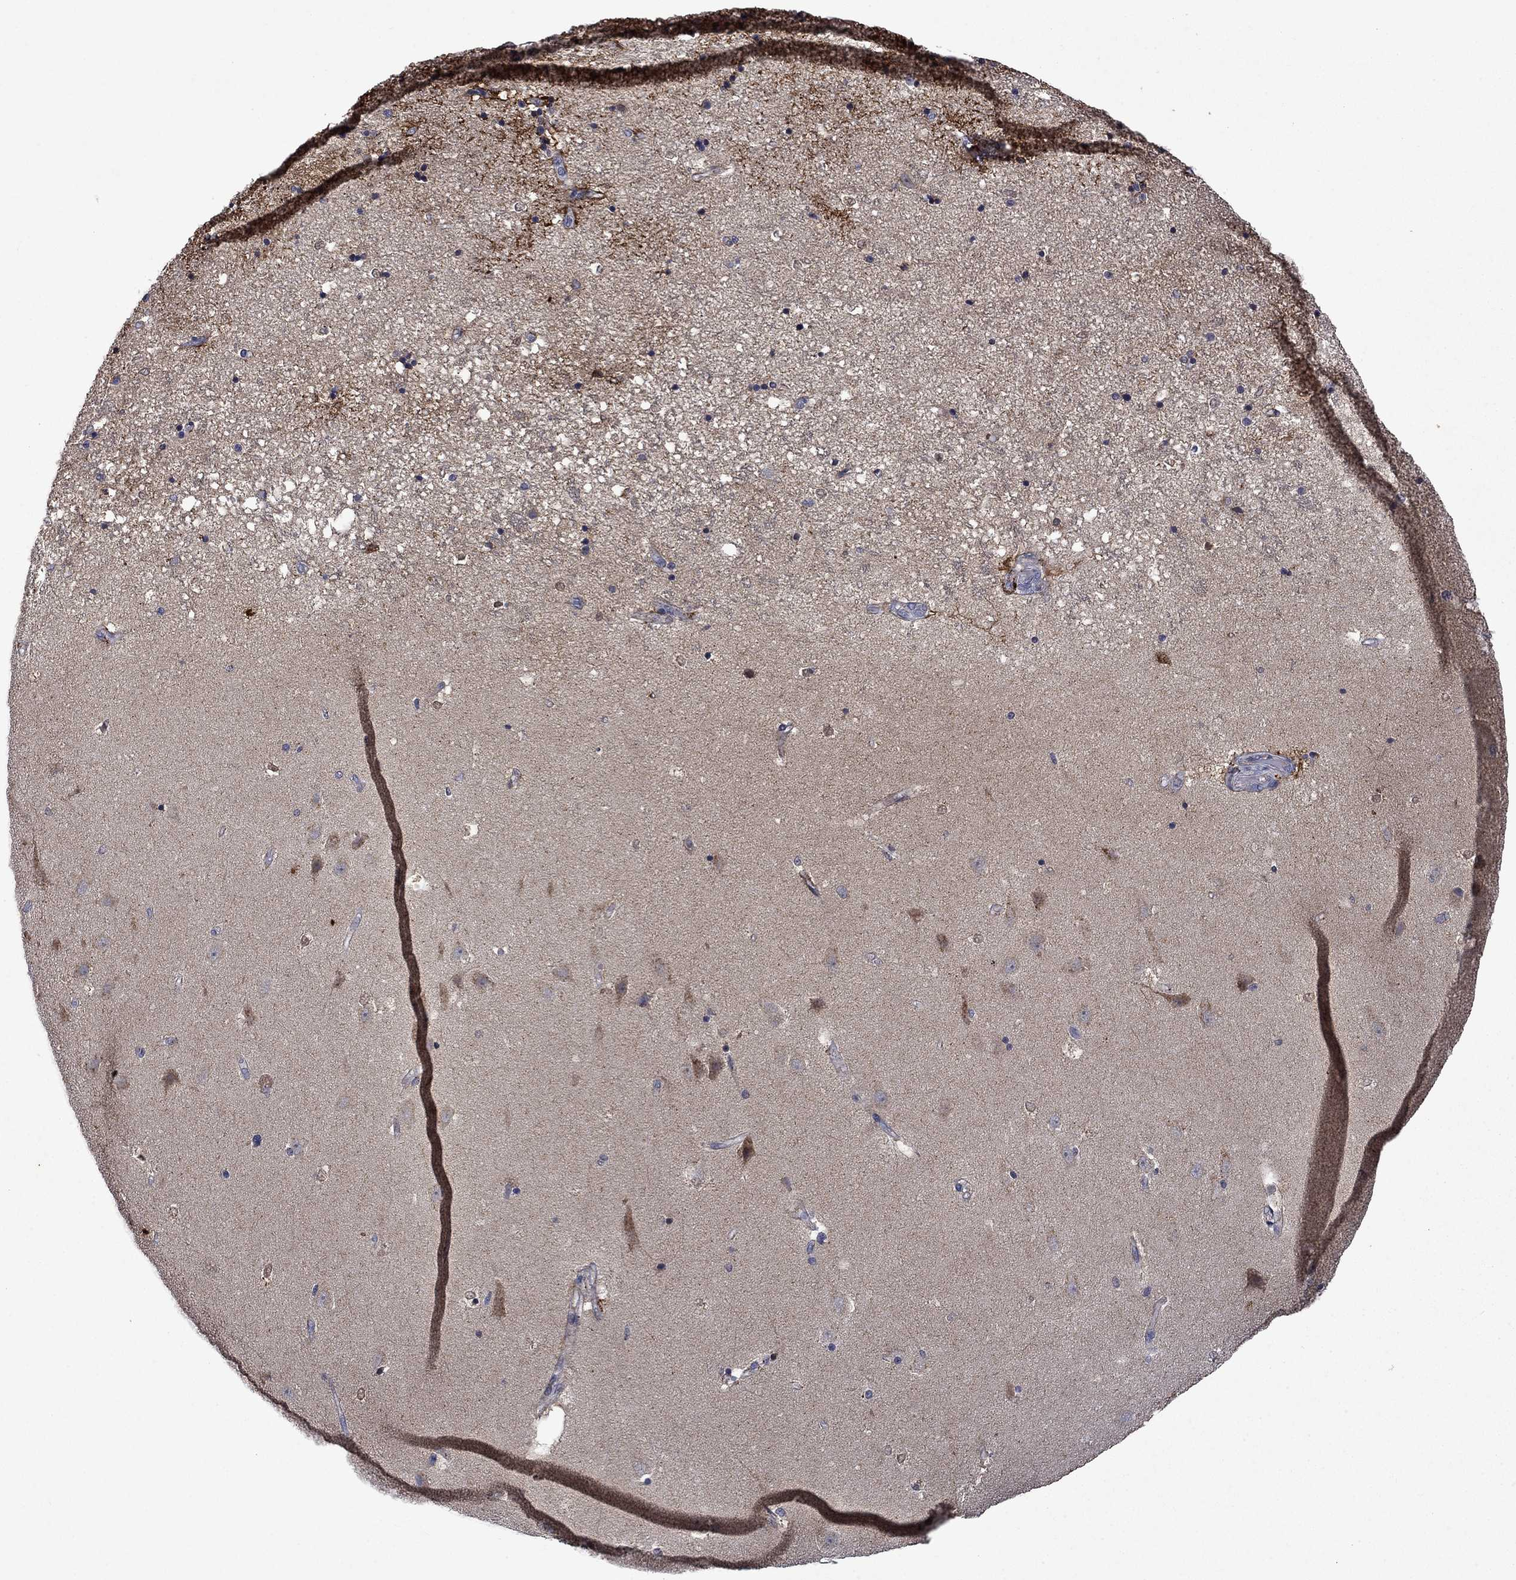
{"staining": {"intensity": "strong", "quantity": "<25%", "location": "cytoplasmic/membranous"}, "tissue": "hippocampus", "cell_type": "Glial cells", "image_type": "normal", "snomed": [{"axis": "morphology", "description": "Normal tissue, NOS"}, {"axis": "topography", "description": "Hippocampus"}], "caption": "DAB immunohistochemical staining of unremarkable hippocampus exhibits strong cytoplasmic/membranous protein expression in about <25% of glial cells.", "gene": "PHKA1", "patient": {"sex": "male", "age": 49}}